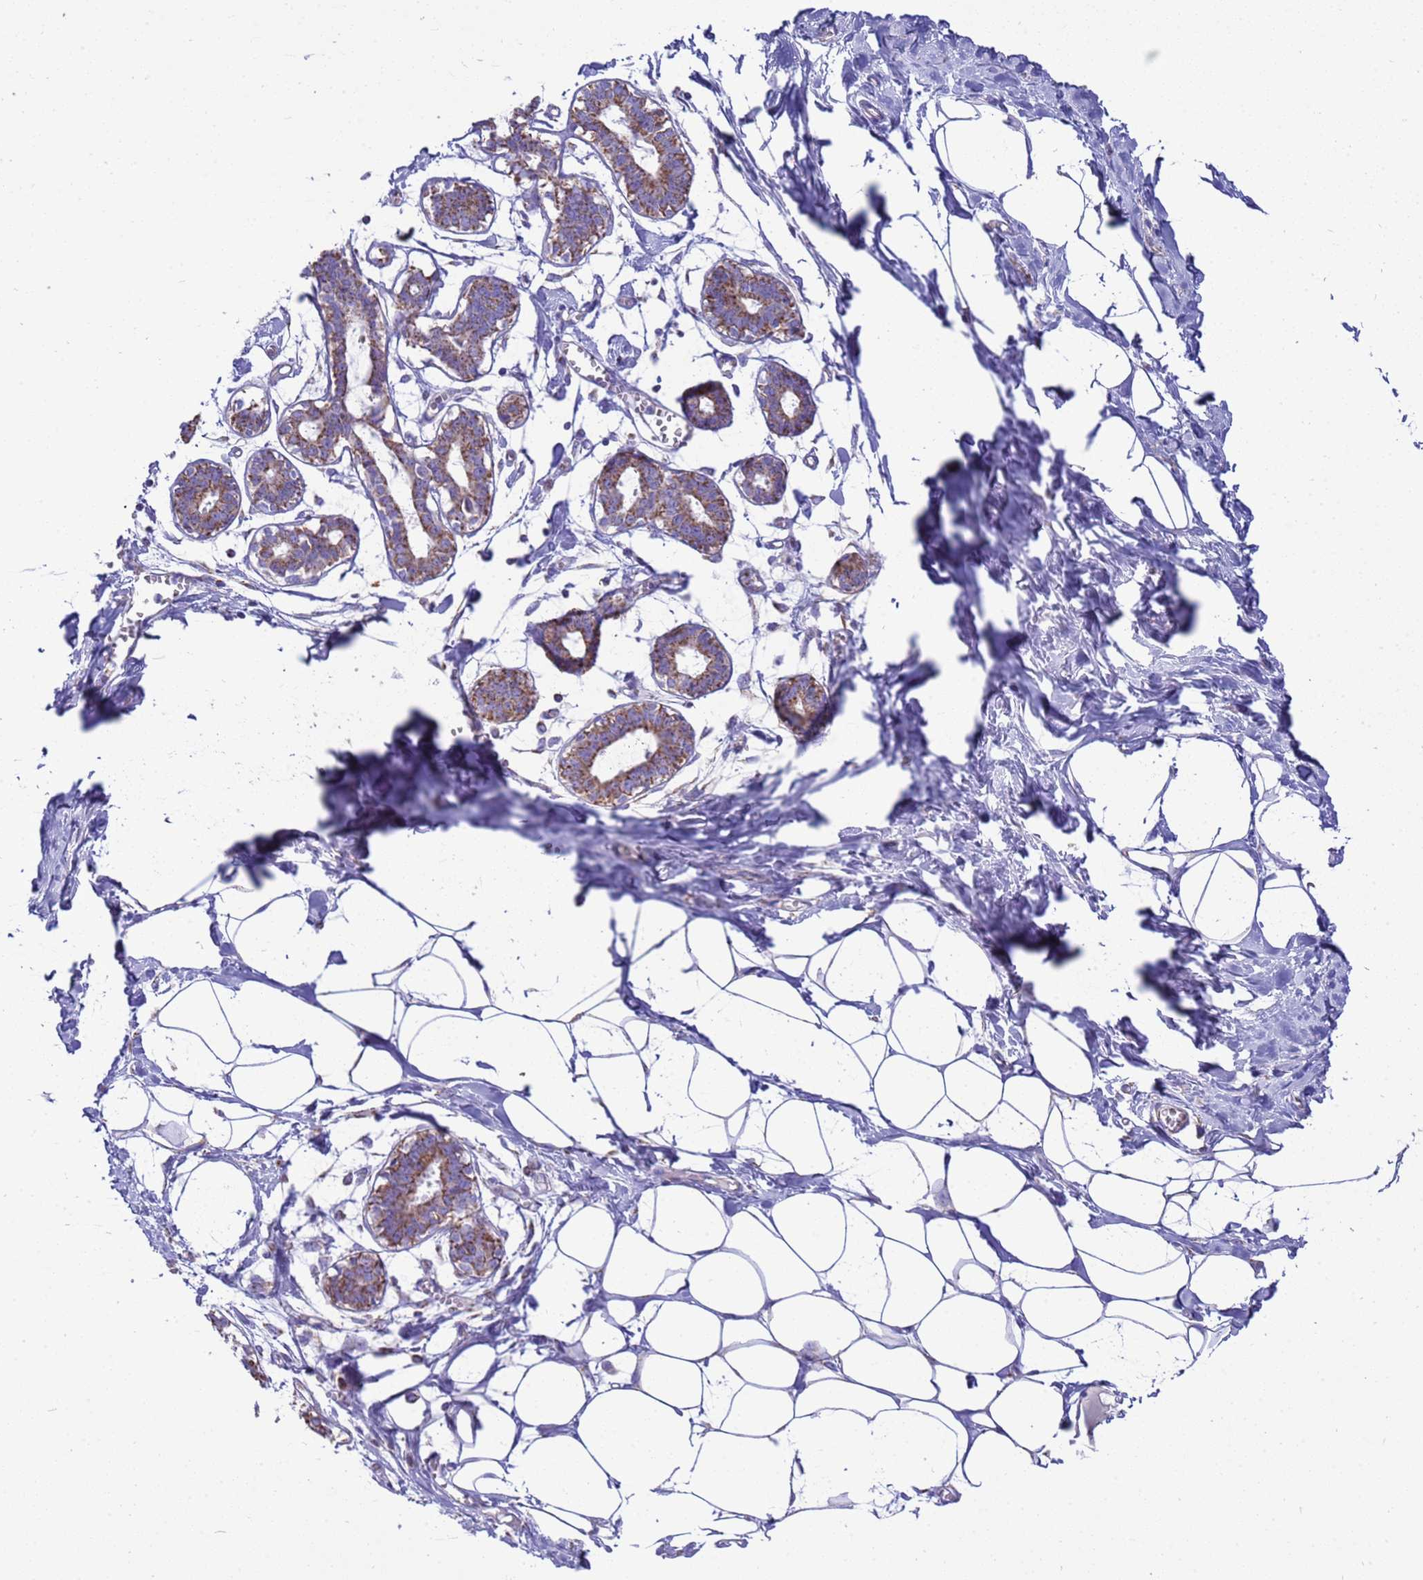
{"staining": {"intensity": "negative", "quantity": "none", "location": "none"}, "tissue": "breast", "cell_type": "Adipocytes", "image_type": "normal", "snomed": [{"axis": "morphology", "description": "Normal tissue, NOS"}, {"axis": "topography", "description": "Breast"}], "caption": "This is a image of immunohistochemistry staining of benign breast, which shows no staining in adipocytes.", "gene": "RNF165", "patient": {"sex": "female", "age": 27}}